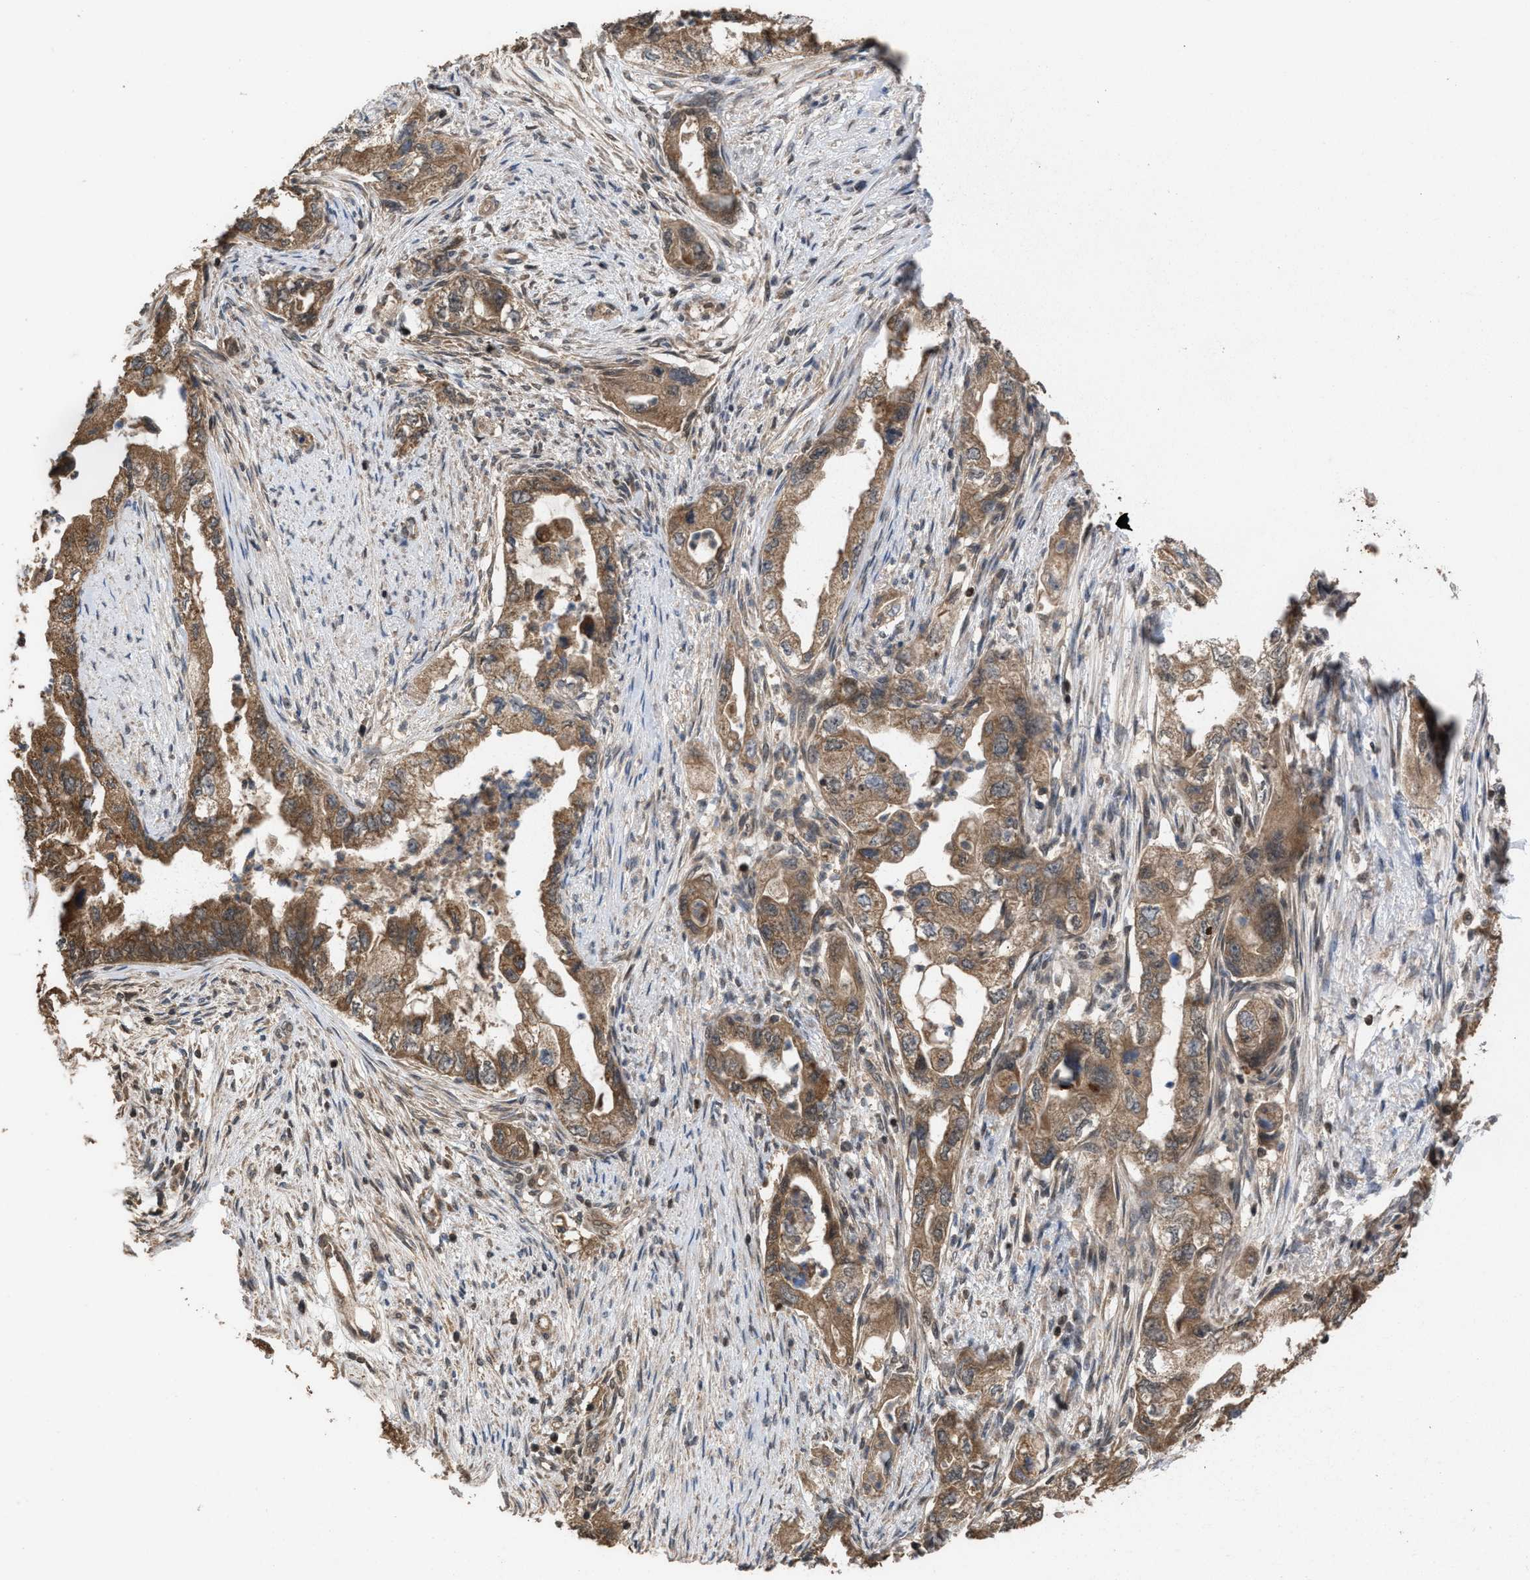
{"staining": {"intensity": "moderate", "quantity": ">75%", "location": "cytoplasmic/membranous"}, "tissue": "pancreatic cancer", "cell_type": "Tumor cells", "image_type": "cancer", "snomed": [{"axis": "morphology", "description": "Adenocarcinoma, NOS"}, {"axis": "topography", "description": "Pancreas"}], "caption": "Immunohistochemistry of human pancreatic cancer (adenocarcinoma) exhibits medium levels of moderate cytoplasmic/membranous expression in approximately >75% of tumor cells.", "gene": "C9orf78", "patient": {"sex": "female", "age": 73}}